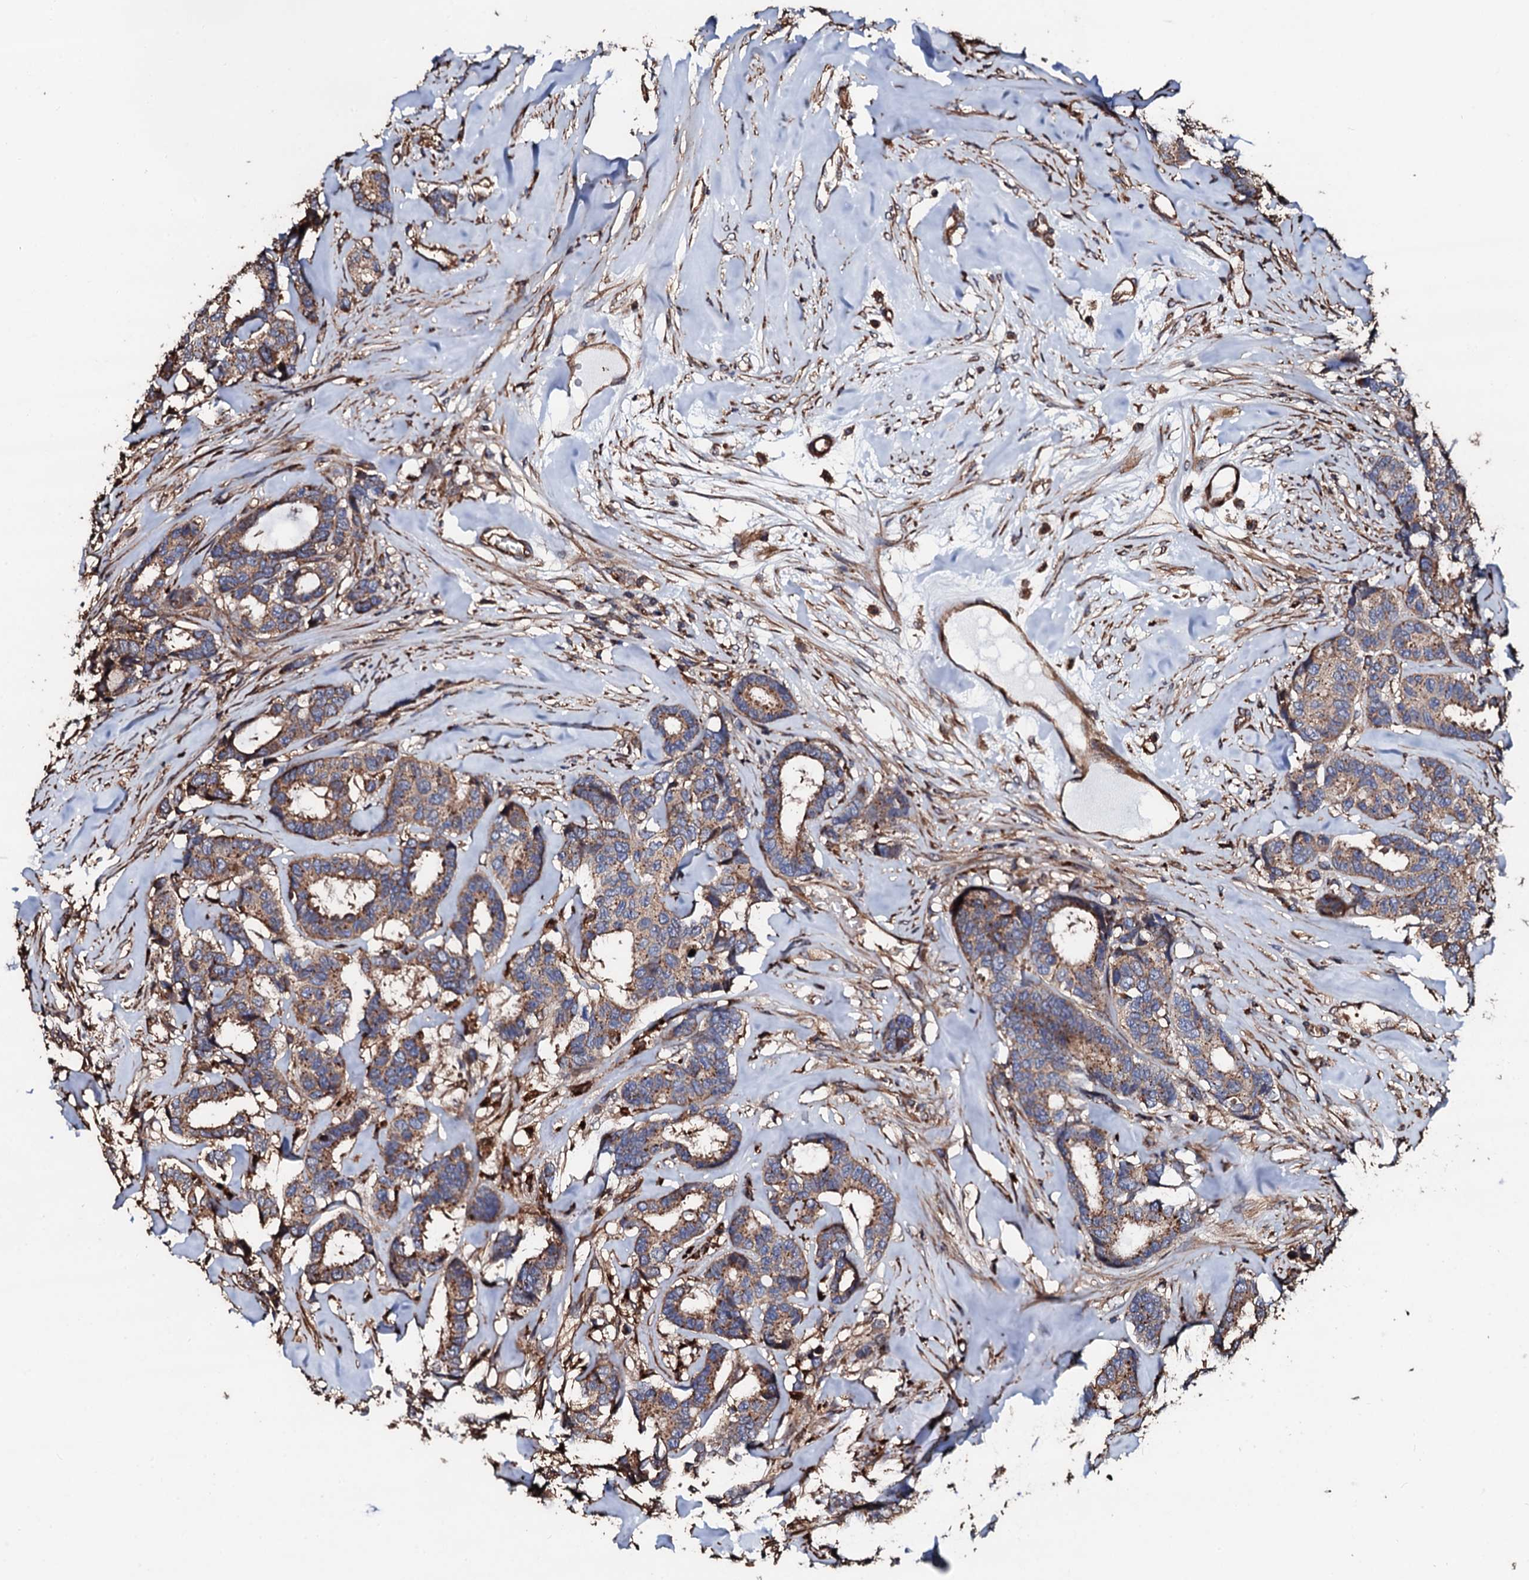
{"staining": {"intensity": "moderate", "quantity": ">75%", "location": "cytoplasmic/membranous"}, "tissue": "breast cancer", "cell_type": "Tumor cells", "image_type": "cancer", "snomed": [{"axis": "morphology", "description": "Duct carcinoma"}, {"axis": "topography", "description": "Breast"}], "caption": "This is a histology image of immunohistochemistry staining of breast infiltrating ductal carcinoma, which shows moderate staining in the cytoplasmic/membranous of tumor cells.", "gene": "CKAP5", "patient": {"sex": "female", "age": 87}}